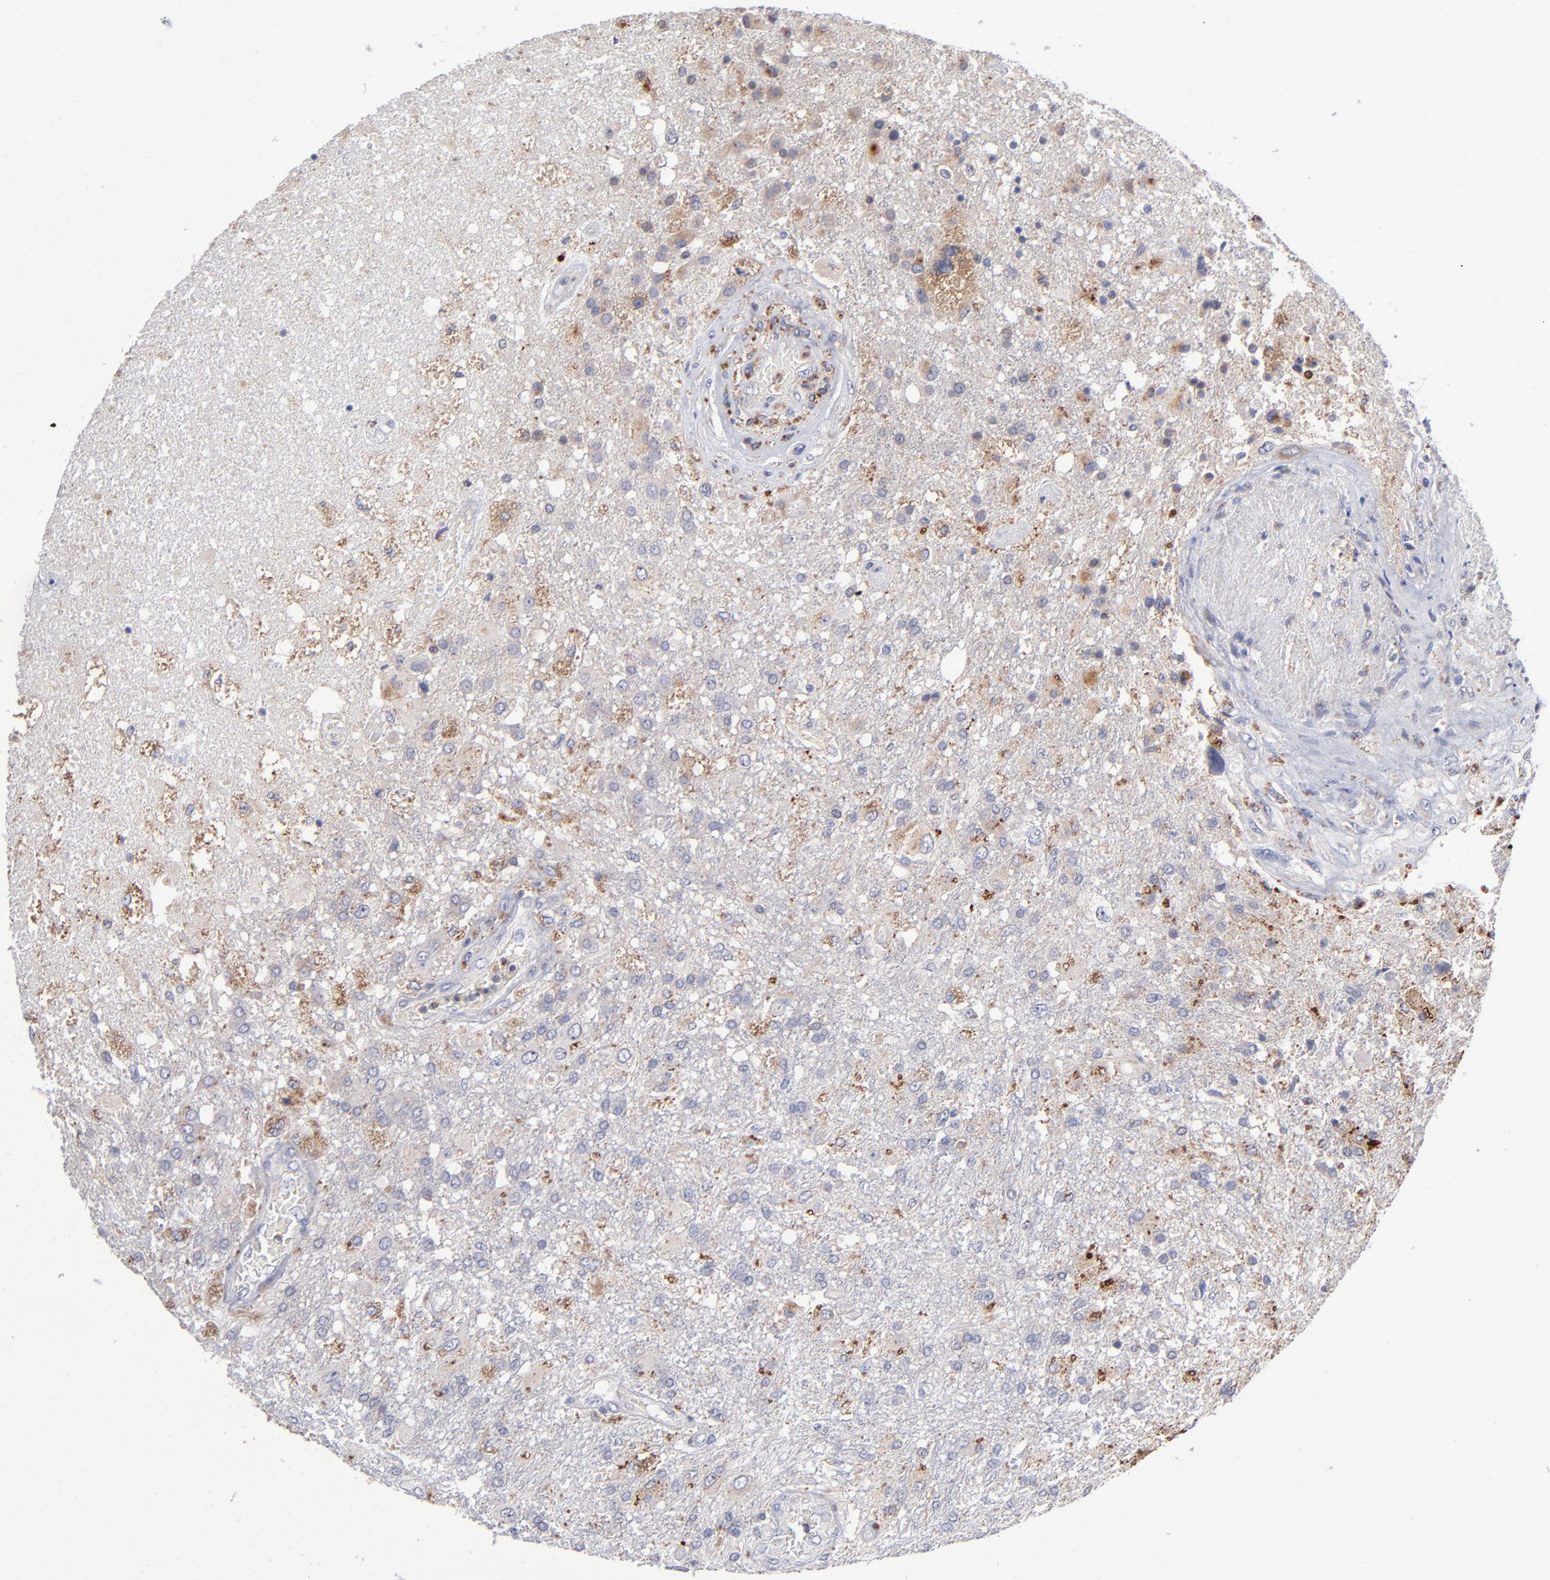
{"staining": {"intensity": "weak", "quantity": "25%-75%", "location": "cytoplasmic/membranous"}, "tissue": "glioma", "cell_type": "Tumor cells", "image_type": "cancer", "snomed": [{"axis": "morphology", "description": "Glioma, malignant, High grade"}, {"axis": "topography", "description": "Cerebral cortex"}], "caption": "Glioma was stained to show a protein in brown. There is low levels of weak cytoplasmic/membranous expression in about 25%-75% of tumor cells.", "gene": "RRAGB", "patient": {"sex": "male", "age": 79}}